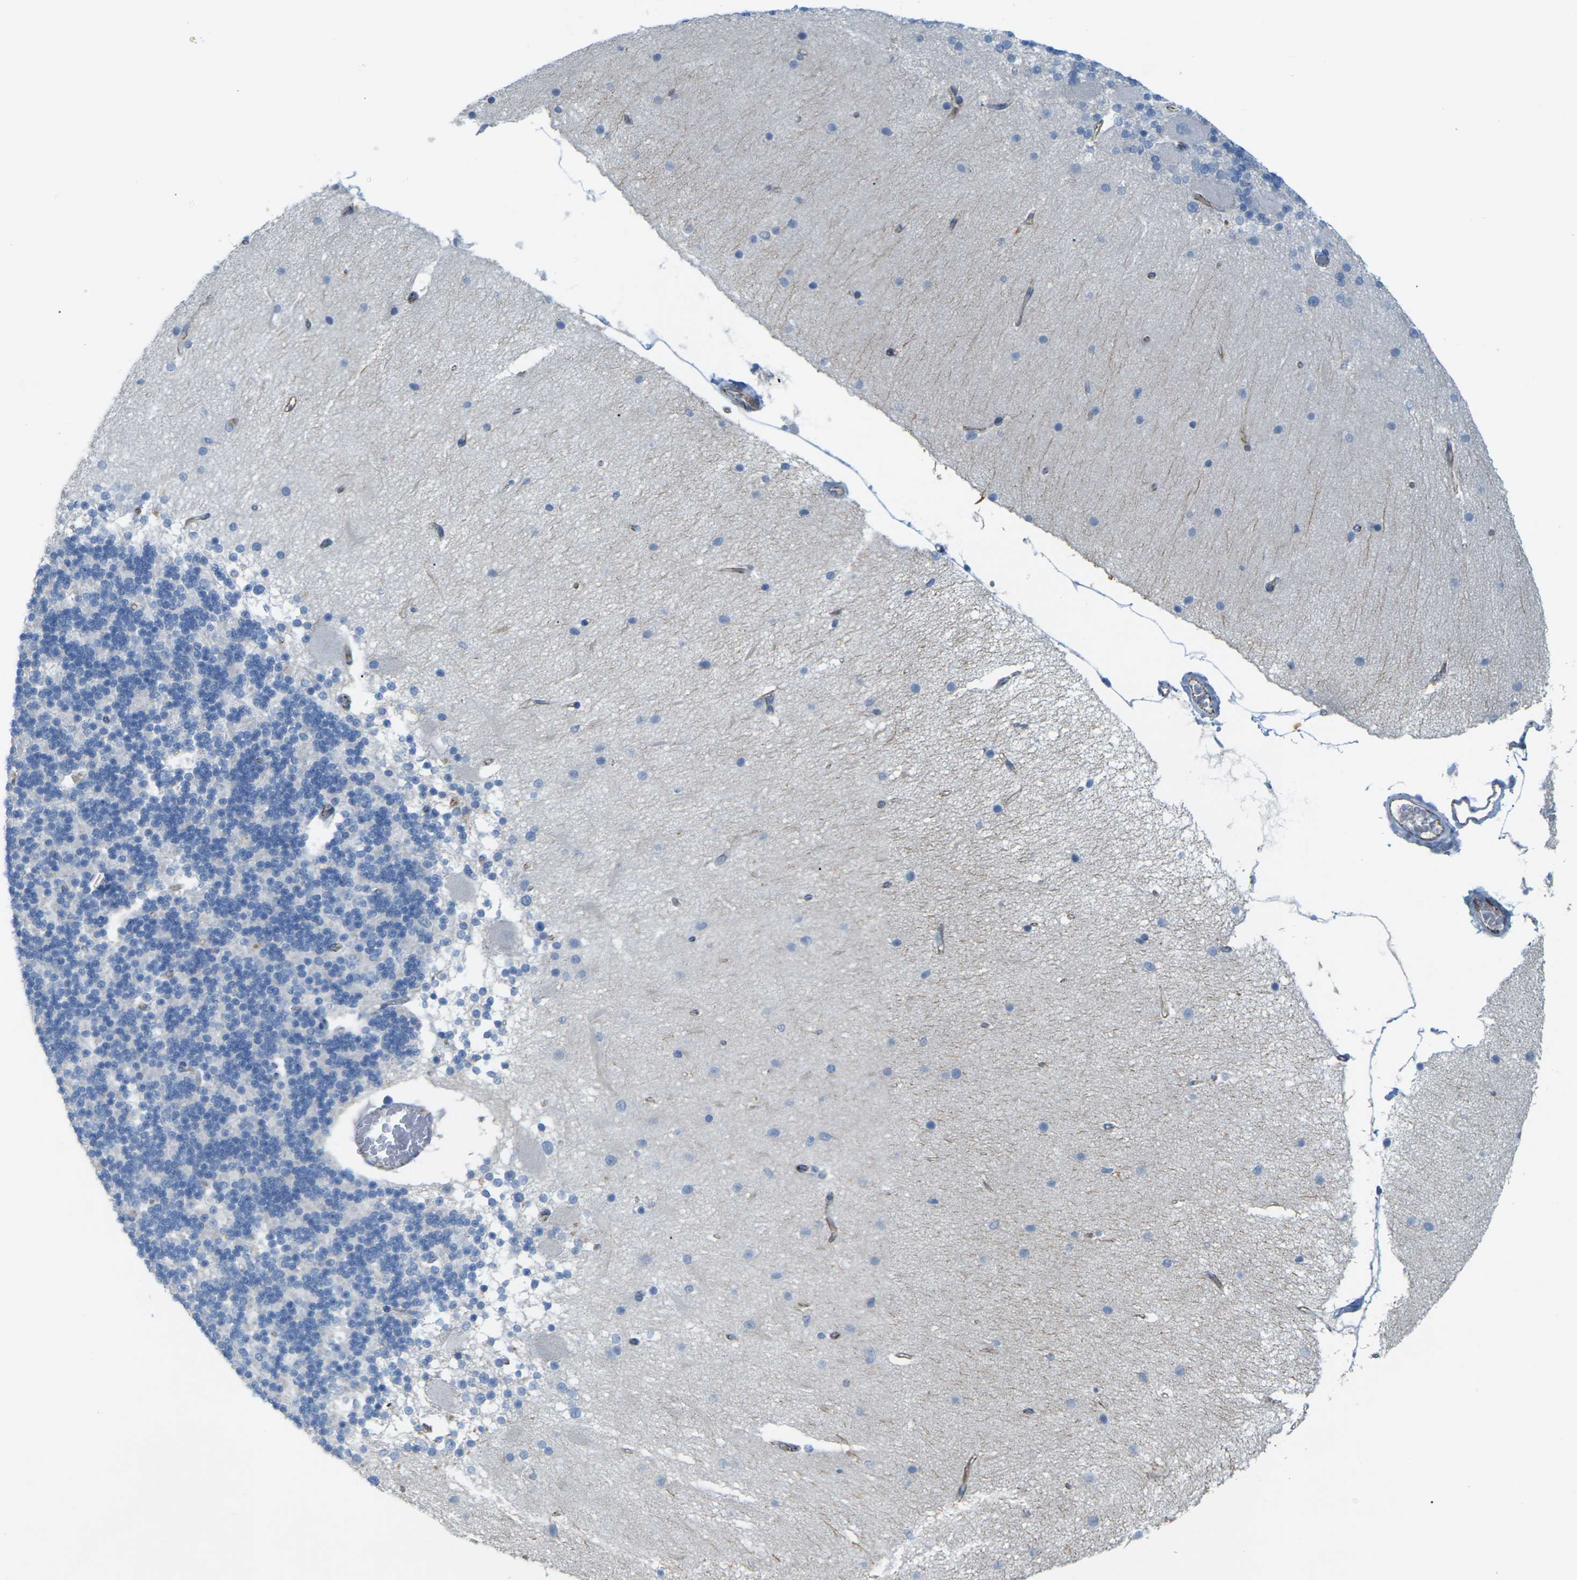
{"staining": {"intensity": "negative", "quantity": "none", "location": "none"}, "tissue": "cerebellum", "cell_type": "Cells in granular layer", "image_type": "normal", "snomed": [{"axis": "morphology", "description": "Normal tissue, NOS"}, {"axis": "topography", "description": "Cerebellum"}], "caption": "Immunohistochemical staining of normal human cerebellum demonstrates no significant positivity in cells in granular layer. The staining was performed using DAB to visualize the protein expression in brown, while the nuclei were stained in blue with hematoxylin (Magnification: 20x).", "gene": "CLDN3", "patient": {"sex": "female", "age": 54}}